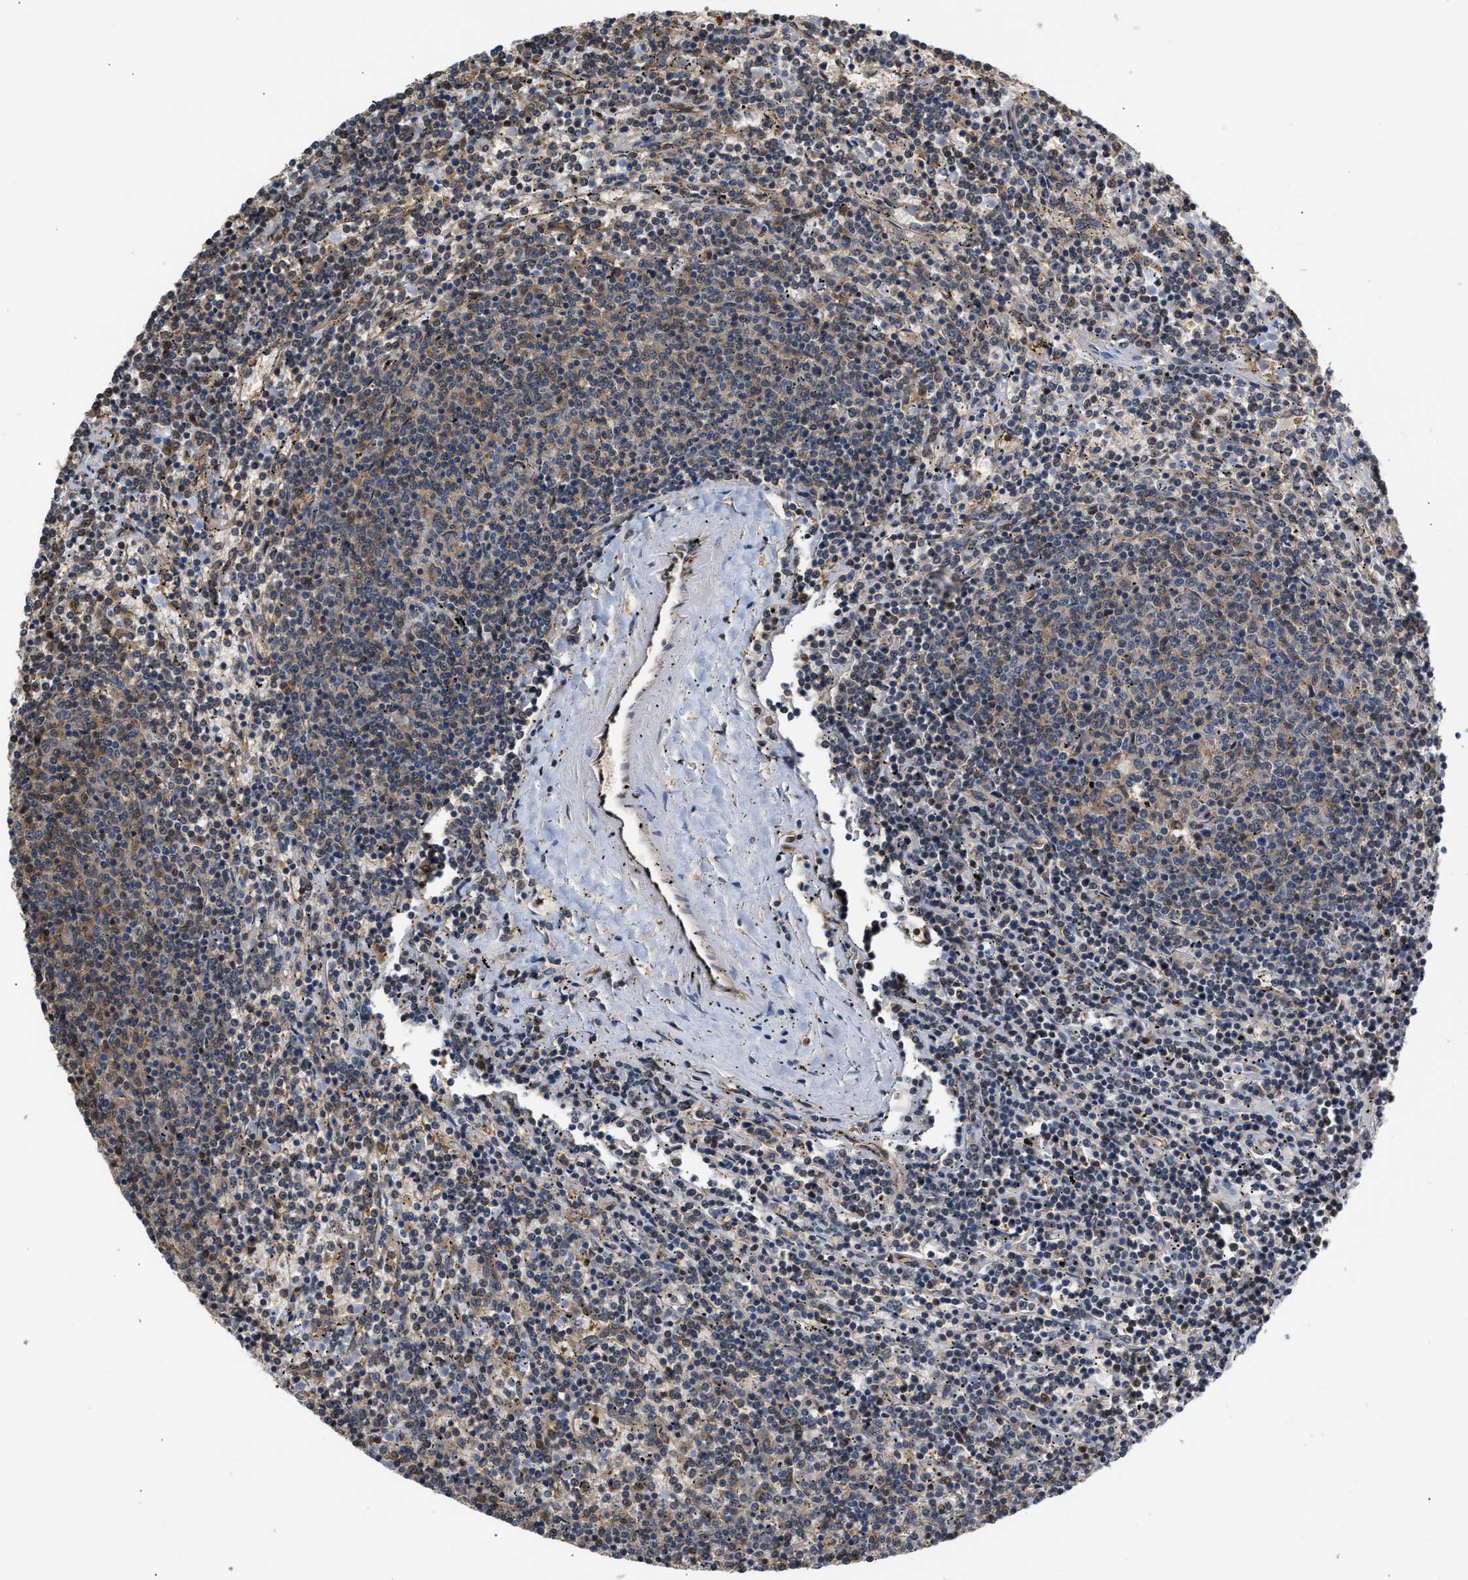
{"staining": {"intensity": "weak", "quantity": "<25%", "location": "cytoplasmic/membranous,nuclear"}, "tissue": "lymphoma", "cell_type": "Tumor cells", "image_type": "cancer", "snomed": [{"axis": "morphology", "description": "Malignant lymphoma, non-Hodgkin's type, Low grade"}, {"axis": "topography", "description": "Spleen"}], "caption": "IHC of low-grade malignant lymphoma, non-Hodgkin's type displays no expression in tumor cells. The staining is performed using DAB (3,3'-diaminobenzidine) brown chromogen with nuclei counter-stained in using hematoxylin.", "gene": "SCAI", "patient": {"sex": "female", "age": 50}}